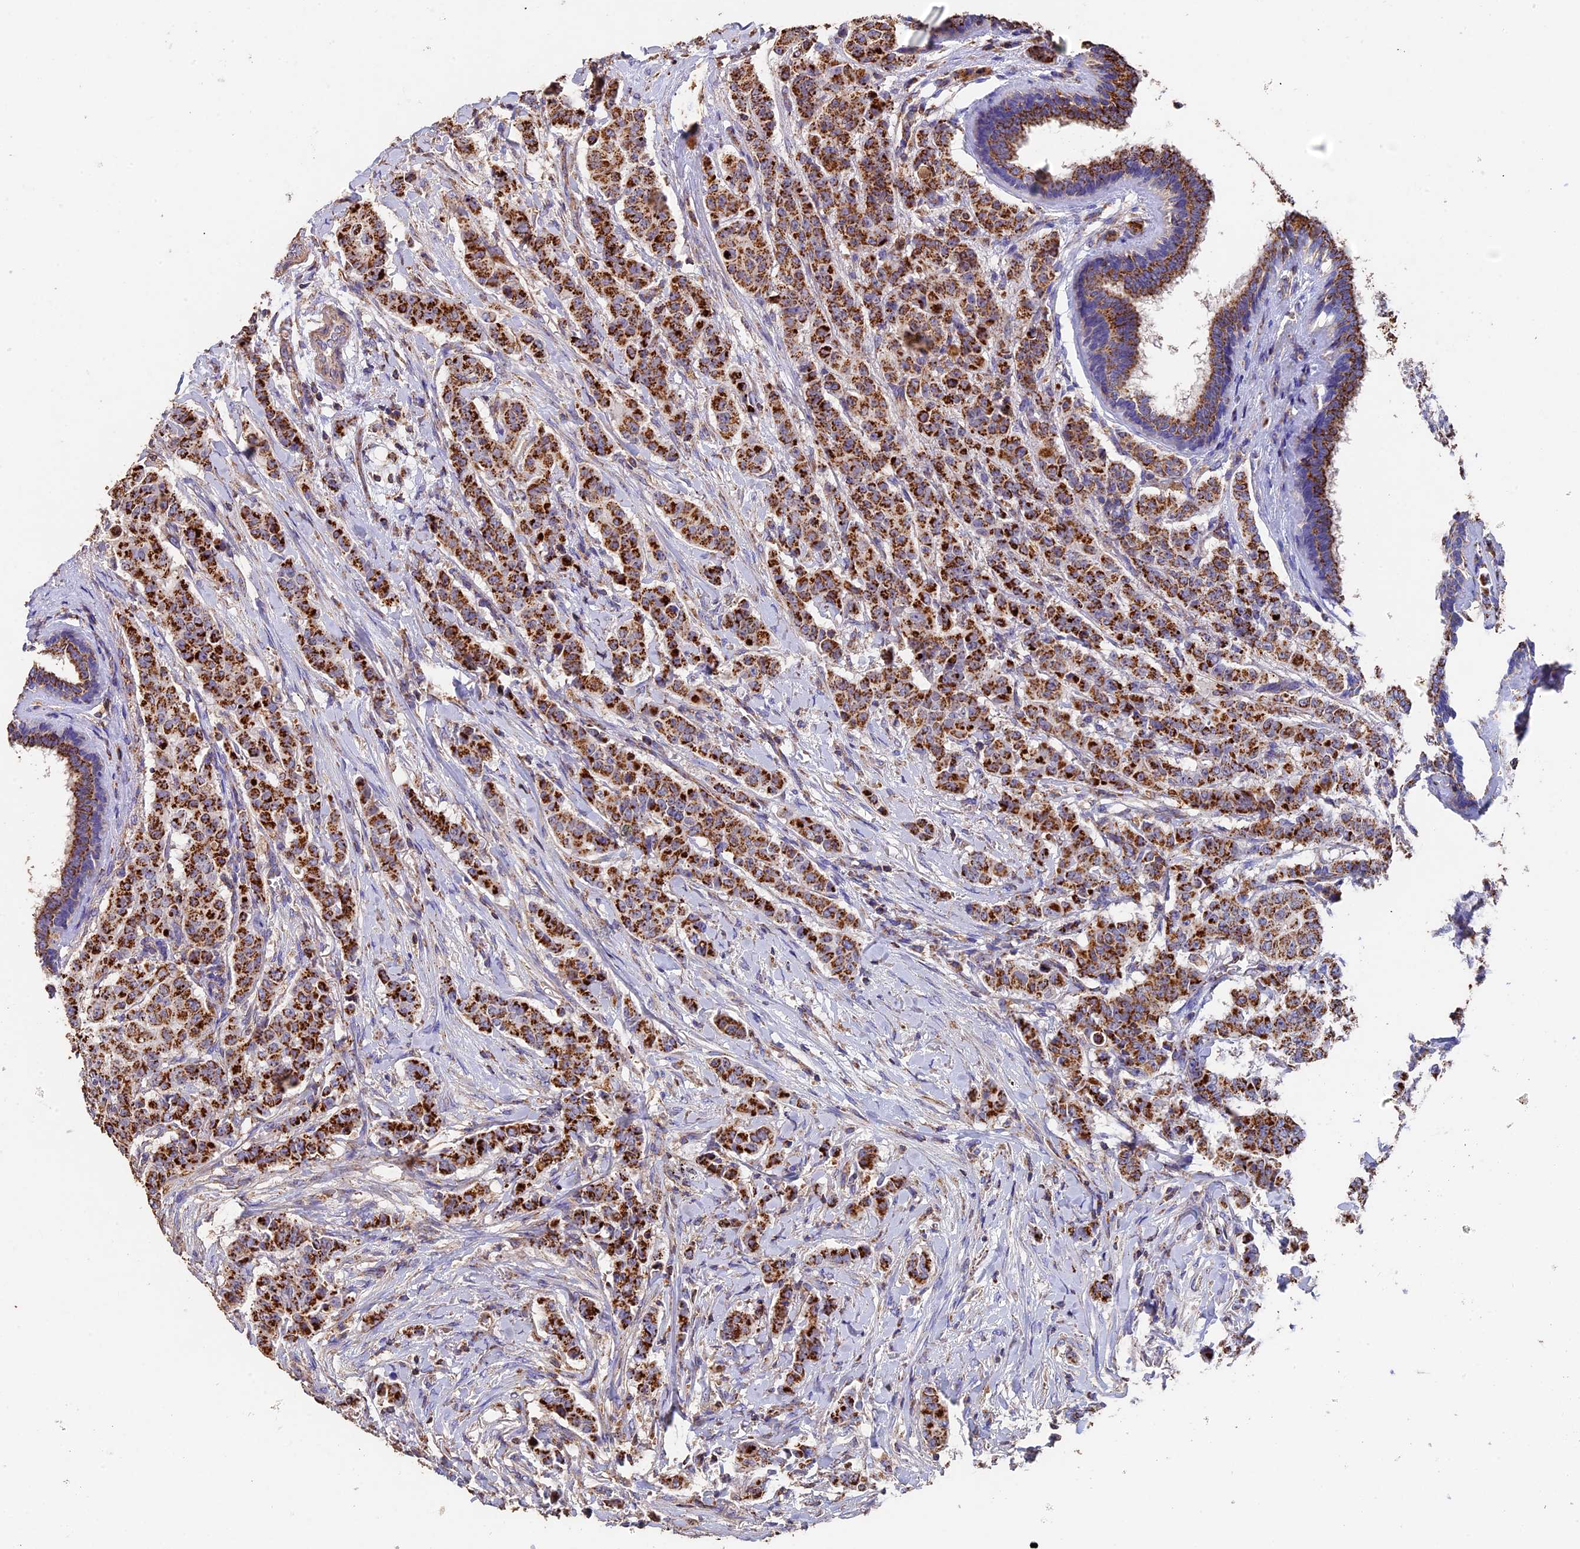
{"staining": {"intensity": "strong", "quantity": ">75%", "location": "cytoplasmic/membranous"}, "tissue": "breast cancer", "cell_type": "Tumor cells", "image_type": "cancer", "snomed": [{"axis": "morphology", "description": "Duct carcinoma"}, {"axis": "topography", "description": "Breast"}], "caption": "Breast intraductal carcinoma was stained to show a protein in brown. There is high levels of strong cytoplasmic/membranous positivity in about >75% of tumor cells.", "gene": "ADAT1", "patient": {"sex": "female", "age": 40}}